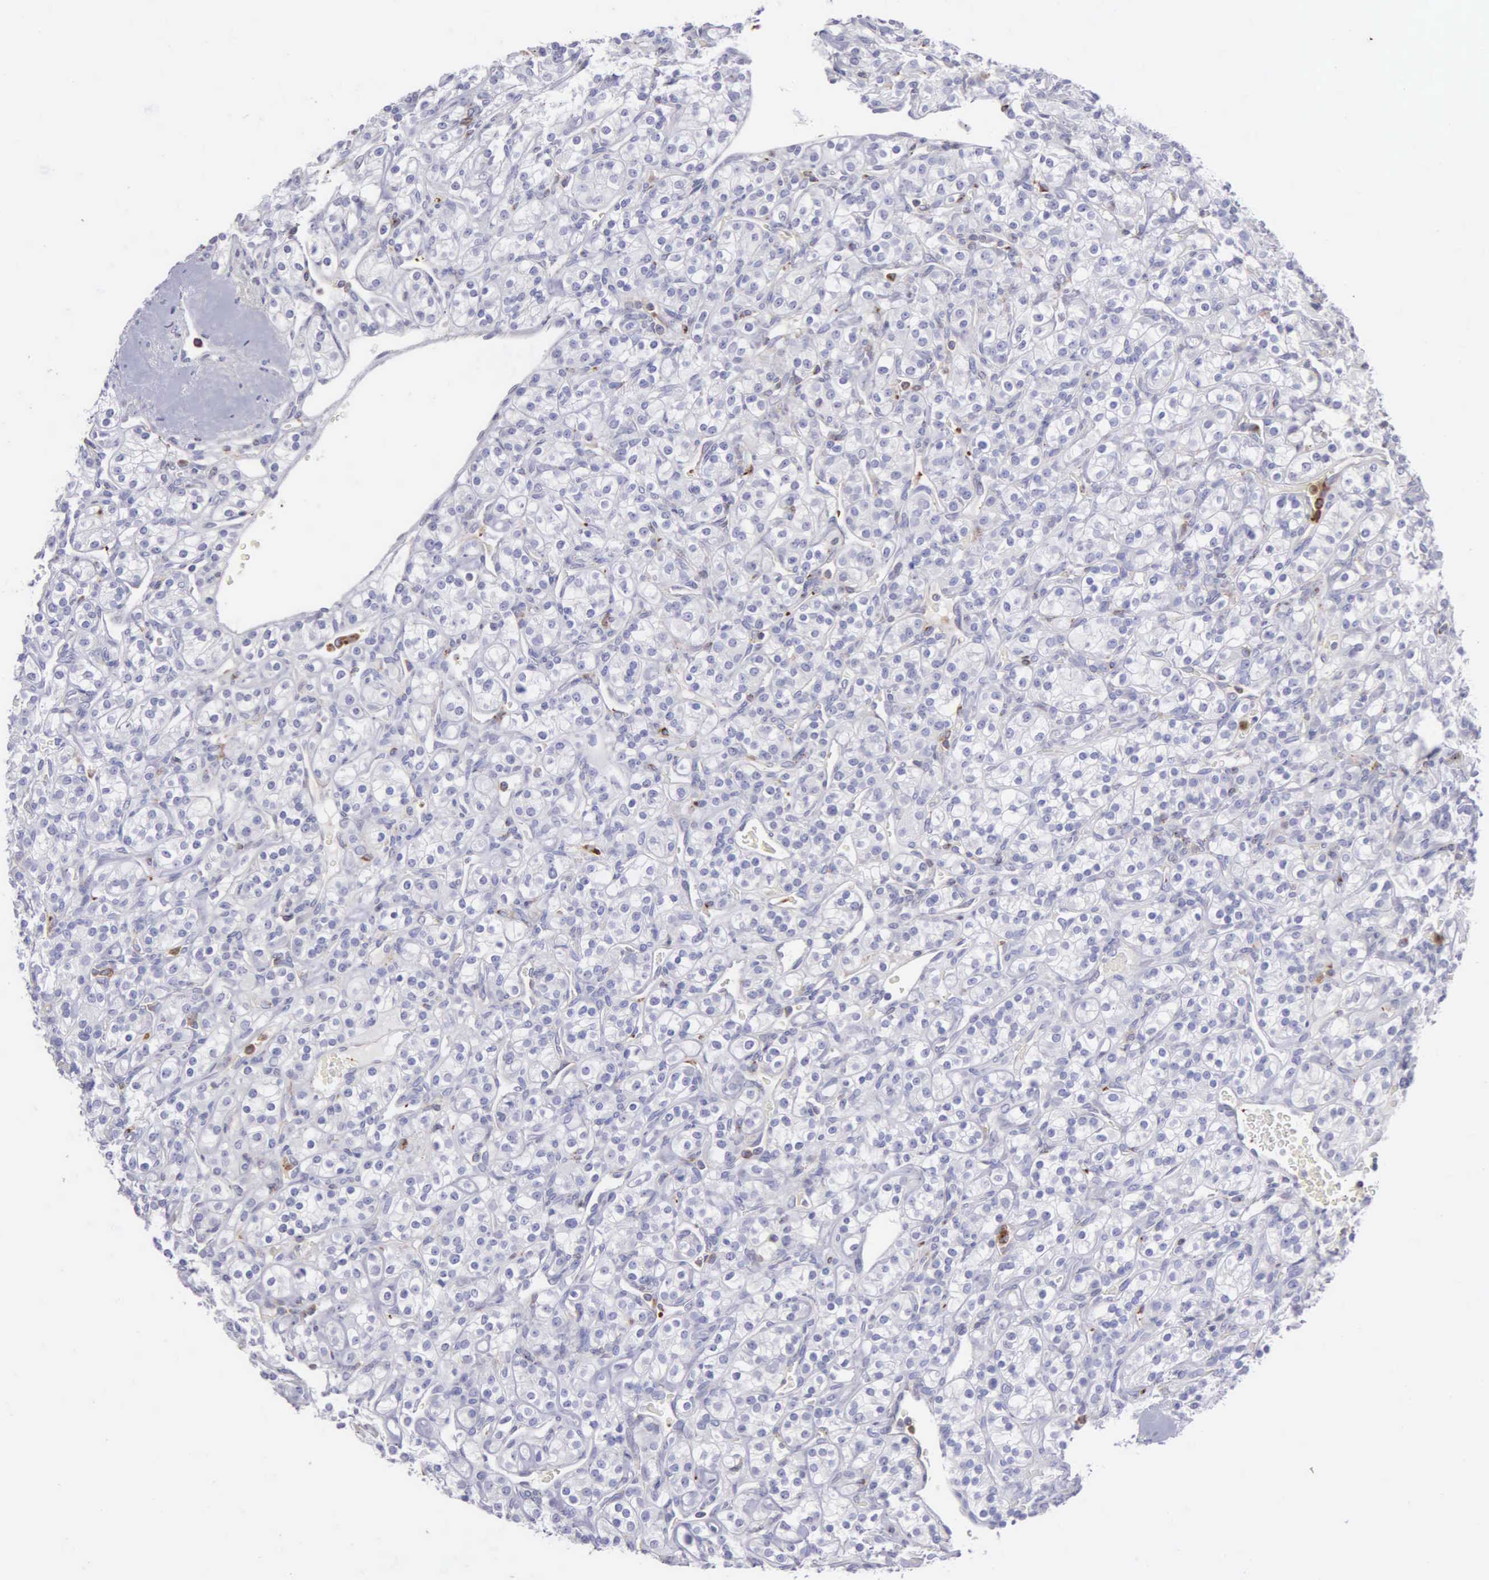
{"staining": {"intensity": "negative", "quantity": "none", "location": "none"}, "tissue": "renal cancer", "cell_type": "Tumor cells", "image_type": "cancer", "snomed": [{"axis": "morphology", "description": "Adenocarcinoma, NOS"}, {"axis": "topography", "description": "Kidney"}], "caption": "Immunohistochemical staining of renal adenocarcinoma reveals no significant positivity in tumor cells.", "gene": "SRGN", "patient": {"sex": "male", "age": 77}}